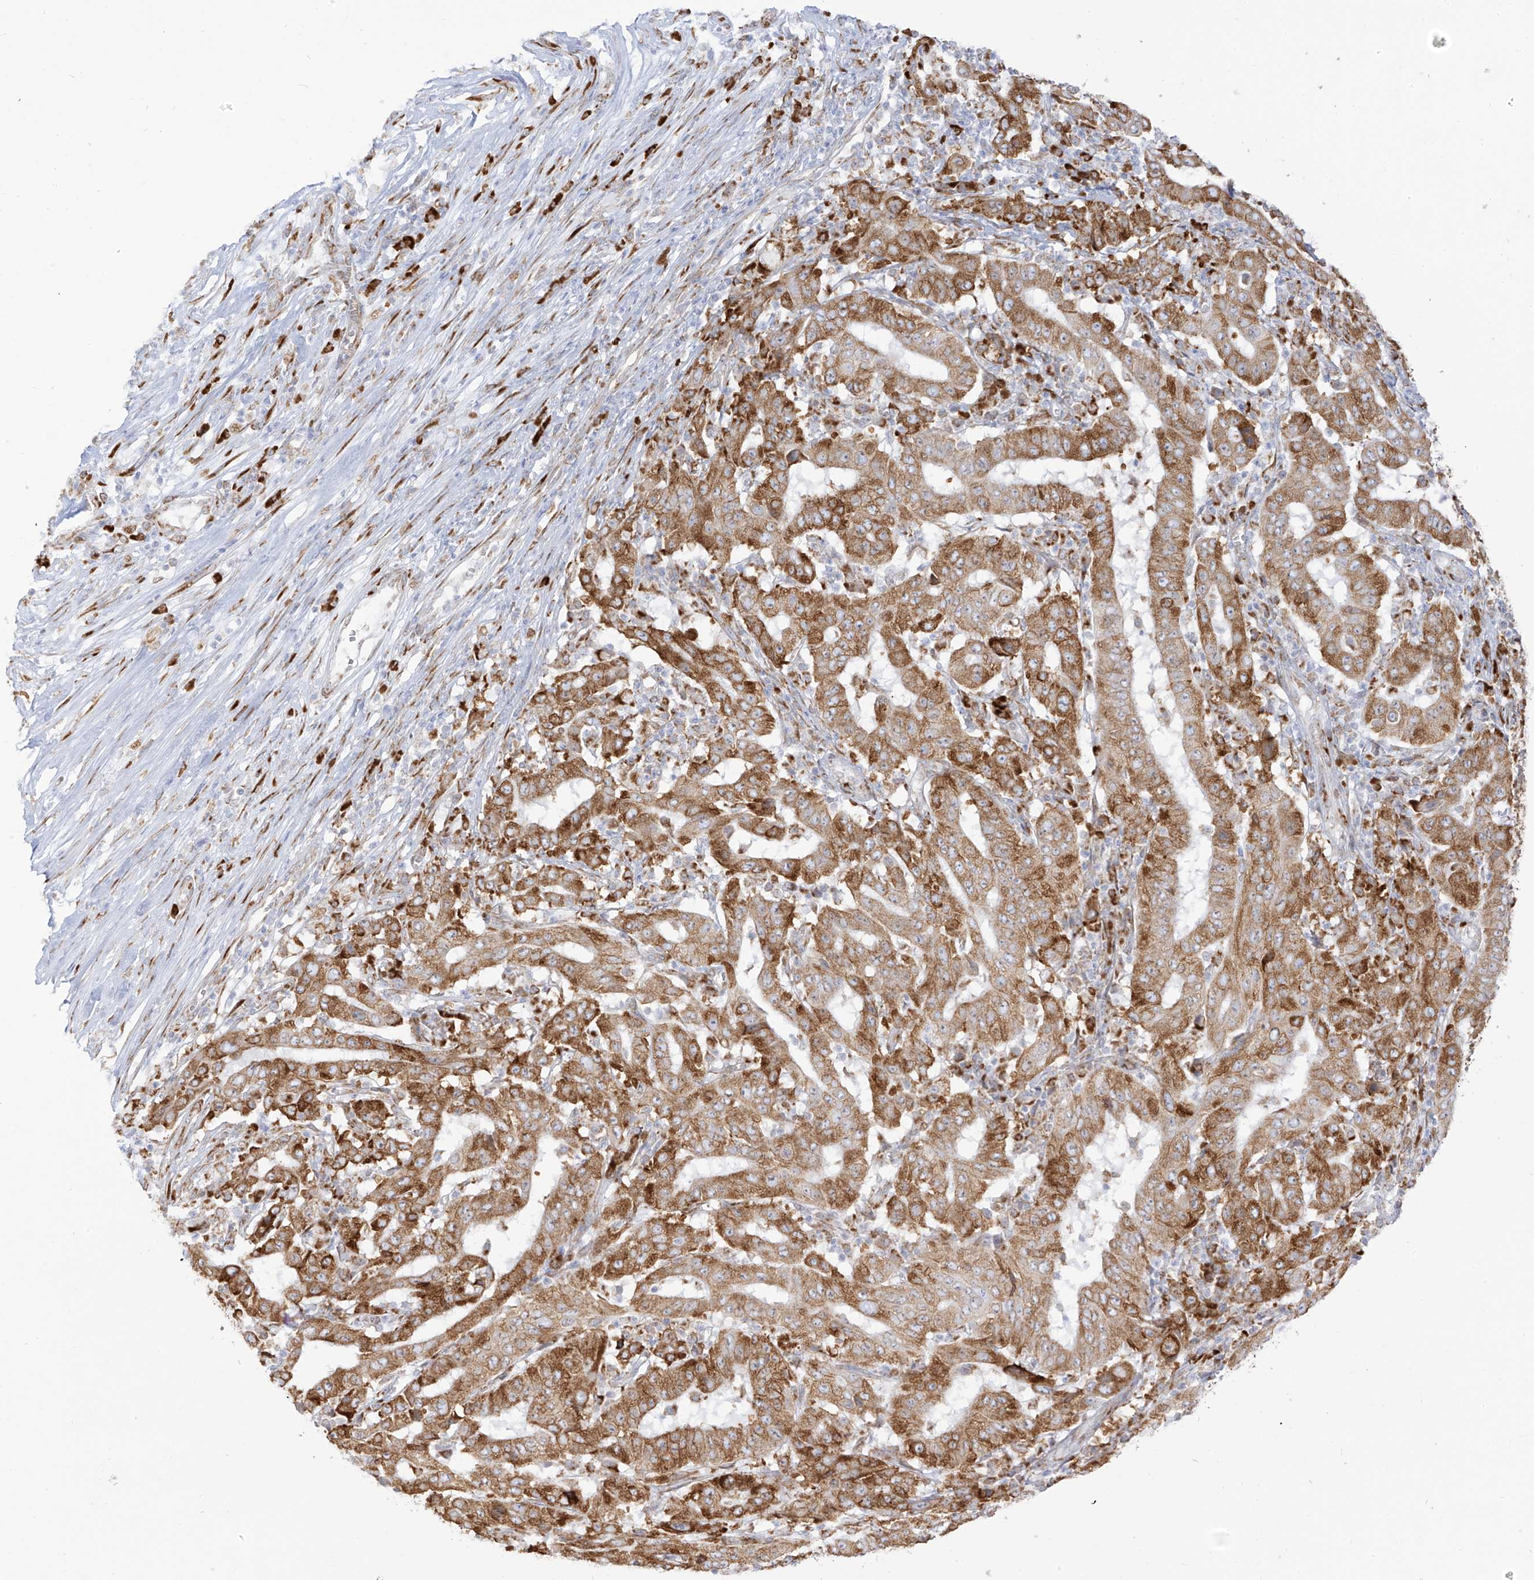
{"staining": {"intensity": "moderate", "quantity": ">75%", "location": "cytoplasmic/membranous"}, "tissue": "pancreatic cancer", "cell_type": "Tumor cells", "image_type": "cancer", "snomed": [{"axis": "morphology", "description": "Adenocarcinoma, NOS"}, {"axis": "topography", "description": "Pancreas"}], "caption": "Adenocarcinoma (pancreatic) tissue exhibits moderate cytoplasmic/membranous staining in about >75% of tumor cells, visualized by immunohistochemistry.", "gene": "LRRC59", "patient": {"sex": "male", "age": 63}}